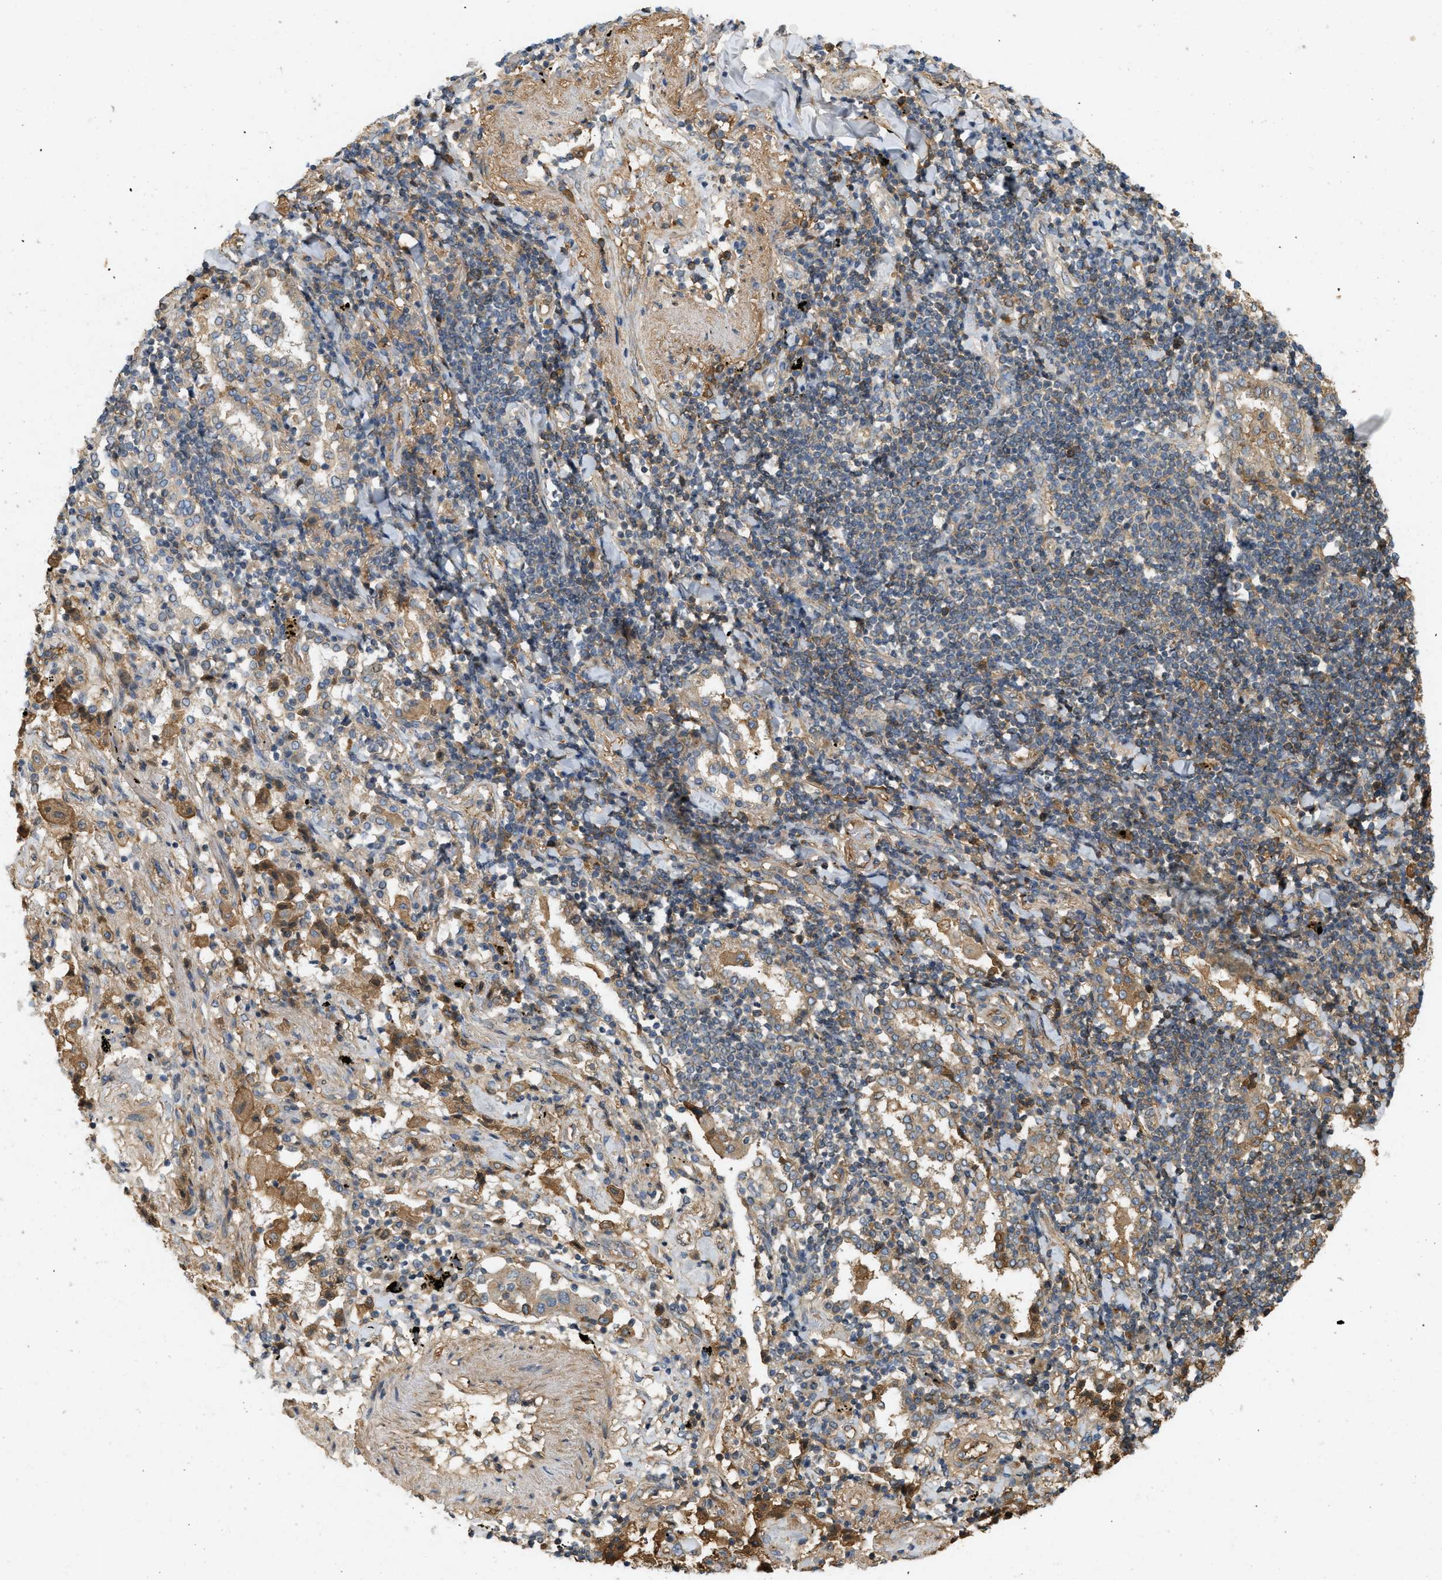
{"staining": {"intensity": "moderate", "quantity": "25%-75%", "location": "cytoplasmic/membranous"}, "tissue": "lung cancer", "cell_type": "Tumor cells", "image_type": "cancer", "snomed": [{"axis": "morphology", "description": "Adenocarcinoma, NOS"}, {"axis": "topography", "description": "Lung"}], "caption": "The micrograph reveals staining of adenocarcinoma (lung), revealing moderate cytoplasmic/membranous protein expression (brown color) within tumor cells.", "gene": "F8", "patient": {"sex": "female", "age": 65}}